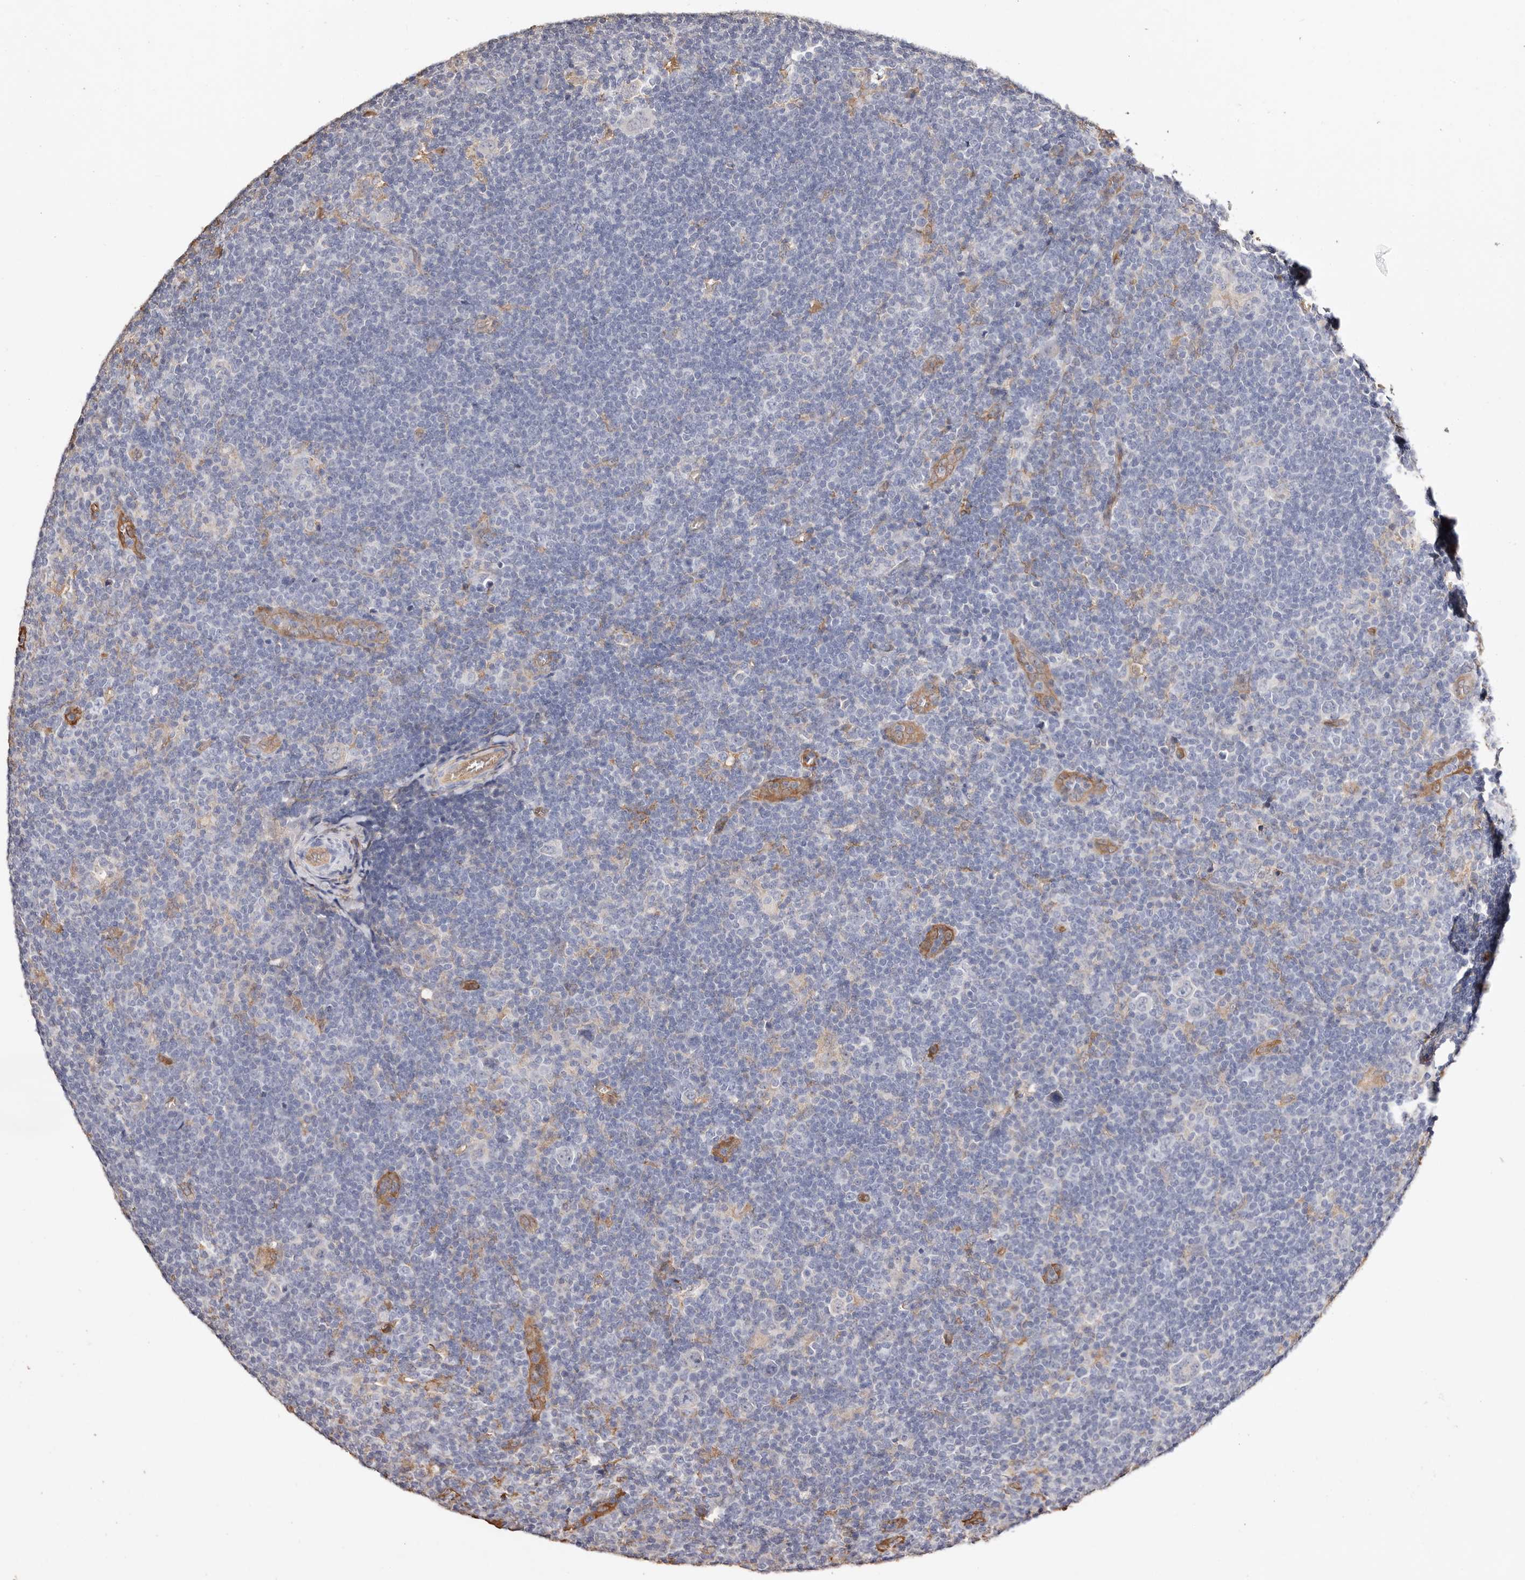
{"staining": {"intensity": "negative", "quantity": "none", "location": "none"}, "tissue": "lymphoma", "cell_type": "Tumor cells", "image_type": "cancer", "snomed": [{"axis": "morphology", "description": "Hodgkin's disease, NOS"}, {"axis": "topography", "description": "Lymph node"}], "caption": "IHC image of neoplastic tissue: Hodgkin's disease stained with DAB (3,3'-diaminobenzidine) exhibits no significant protein staining in tumor cells. (Immunohistochemistry, brightfield microscopy, high magnification).", "gene": "TGM2", "patient": {"sex": "female", "age": 57}}